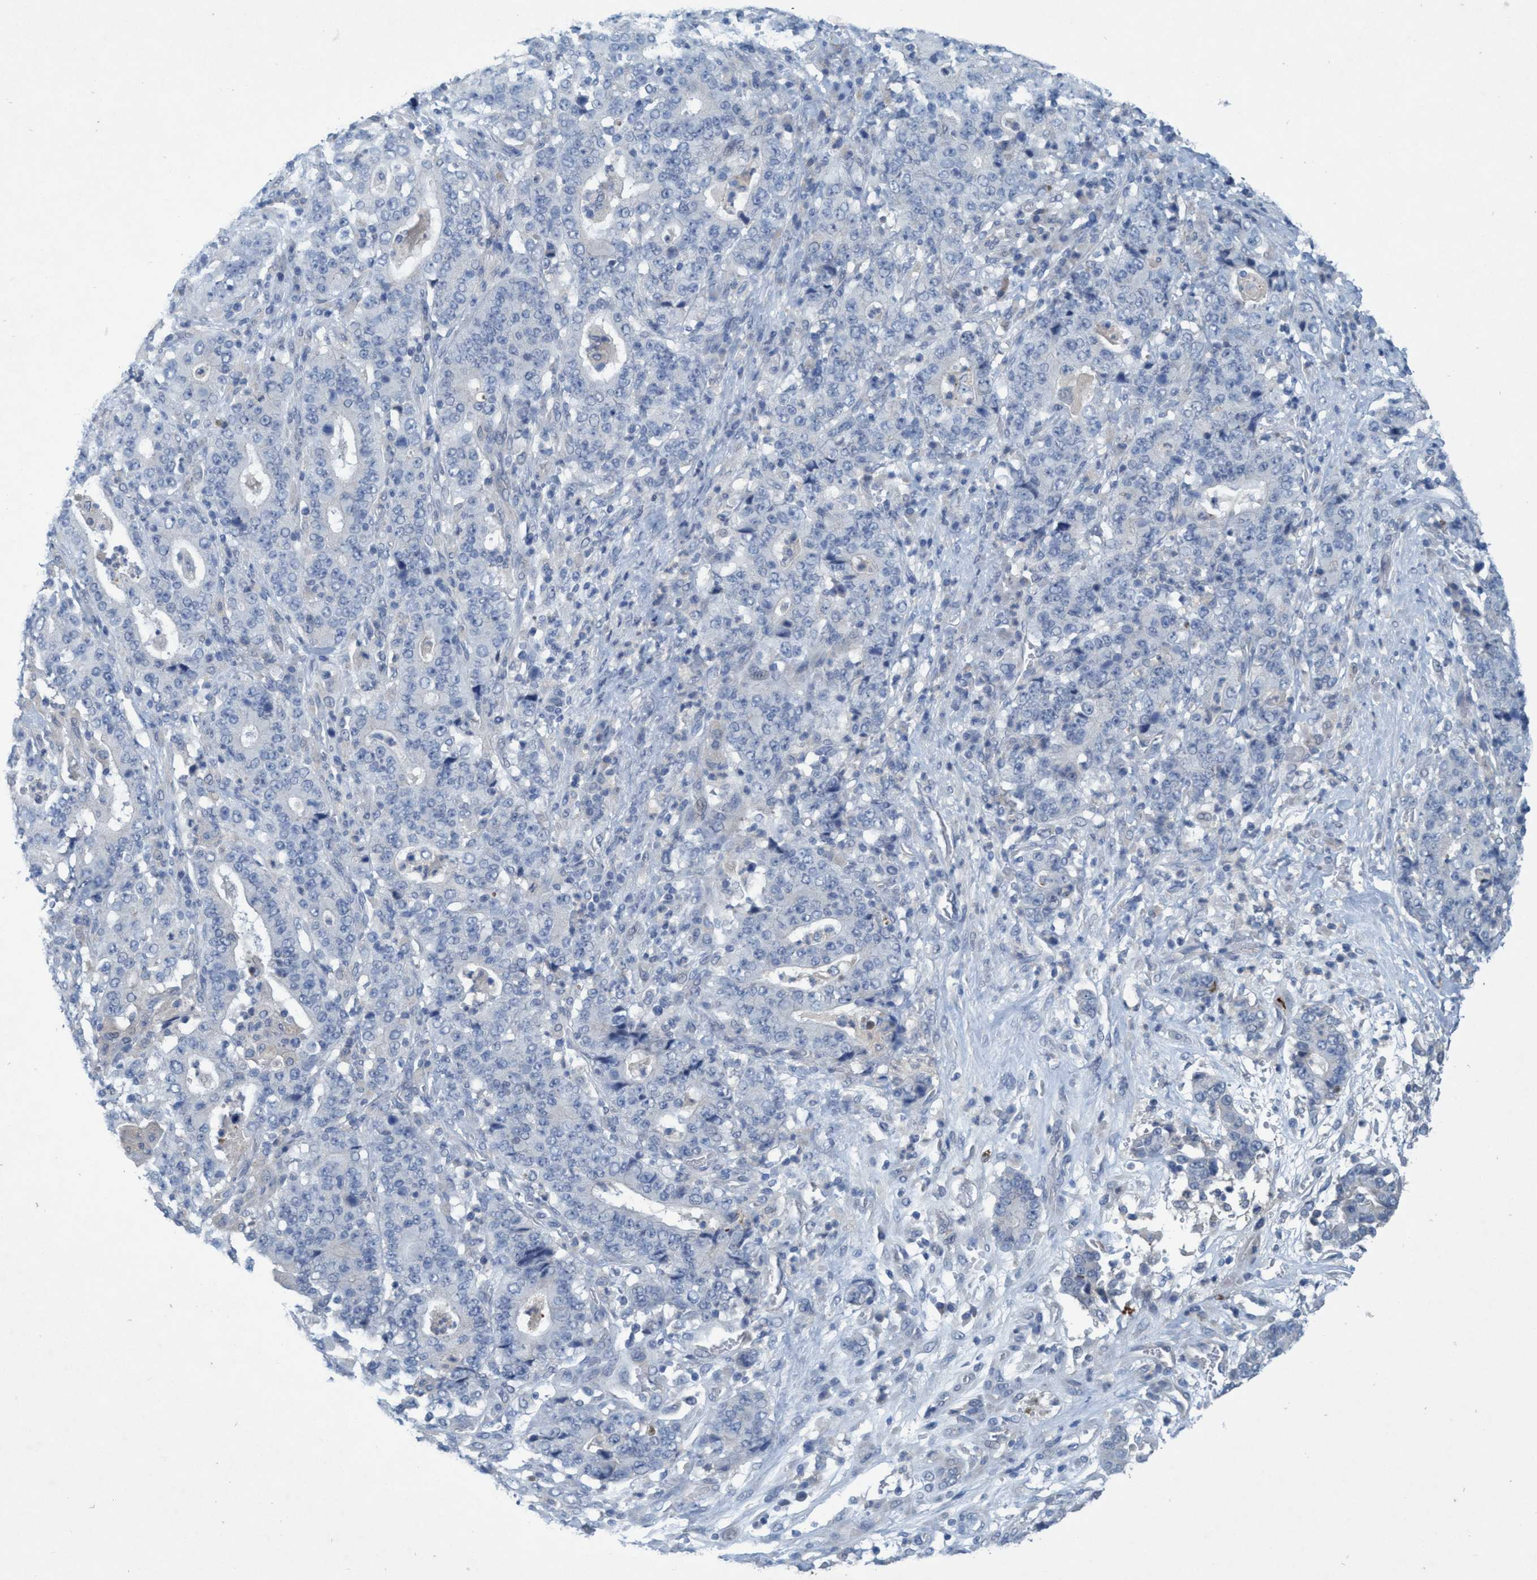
{"staining": {"intensity": "negative", "quantity": "none", "location": "none"}, "tissue": "stomach cancer", "cell_type": "Tumor cells", "image_type": "cancer", "snomed": [{"axis": "morphology", "description": "Normal tissue, NOS"}, {"axis": "morphology", "description": "Adenocarcinoma, NOS"}, {"axis": "topography", "description": "Stomach, upper"}, {"axis": "topography", "description": "Stomach"}], "caption": "There is no significant staining in tumor cells of adenocarcinoma (stomach).", "gene": "RNF208", "patient": {"sex": "male", "age": 59}}